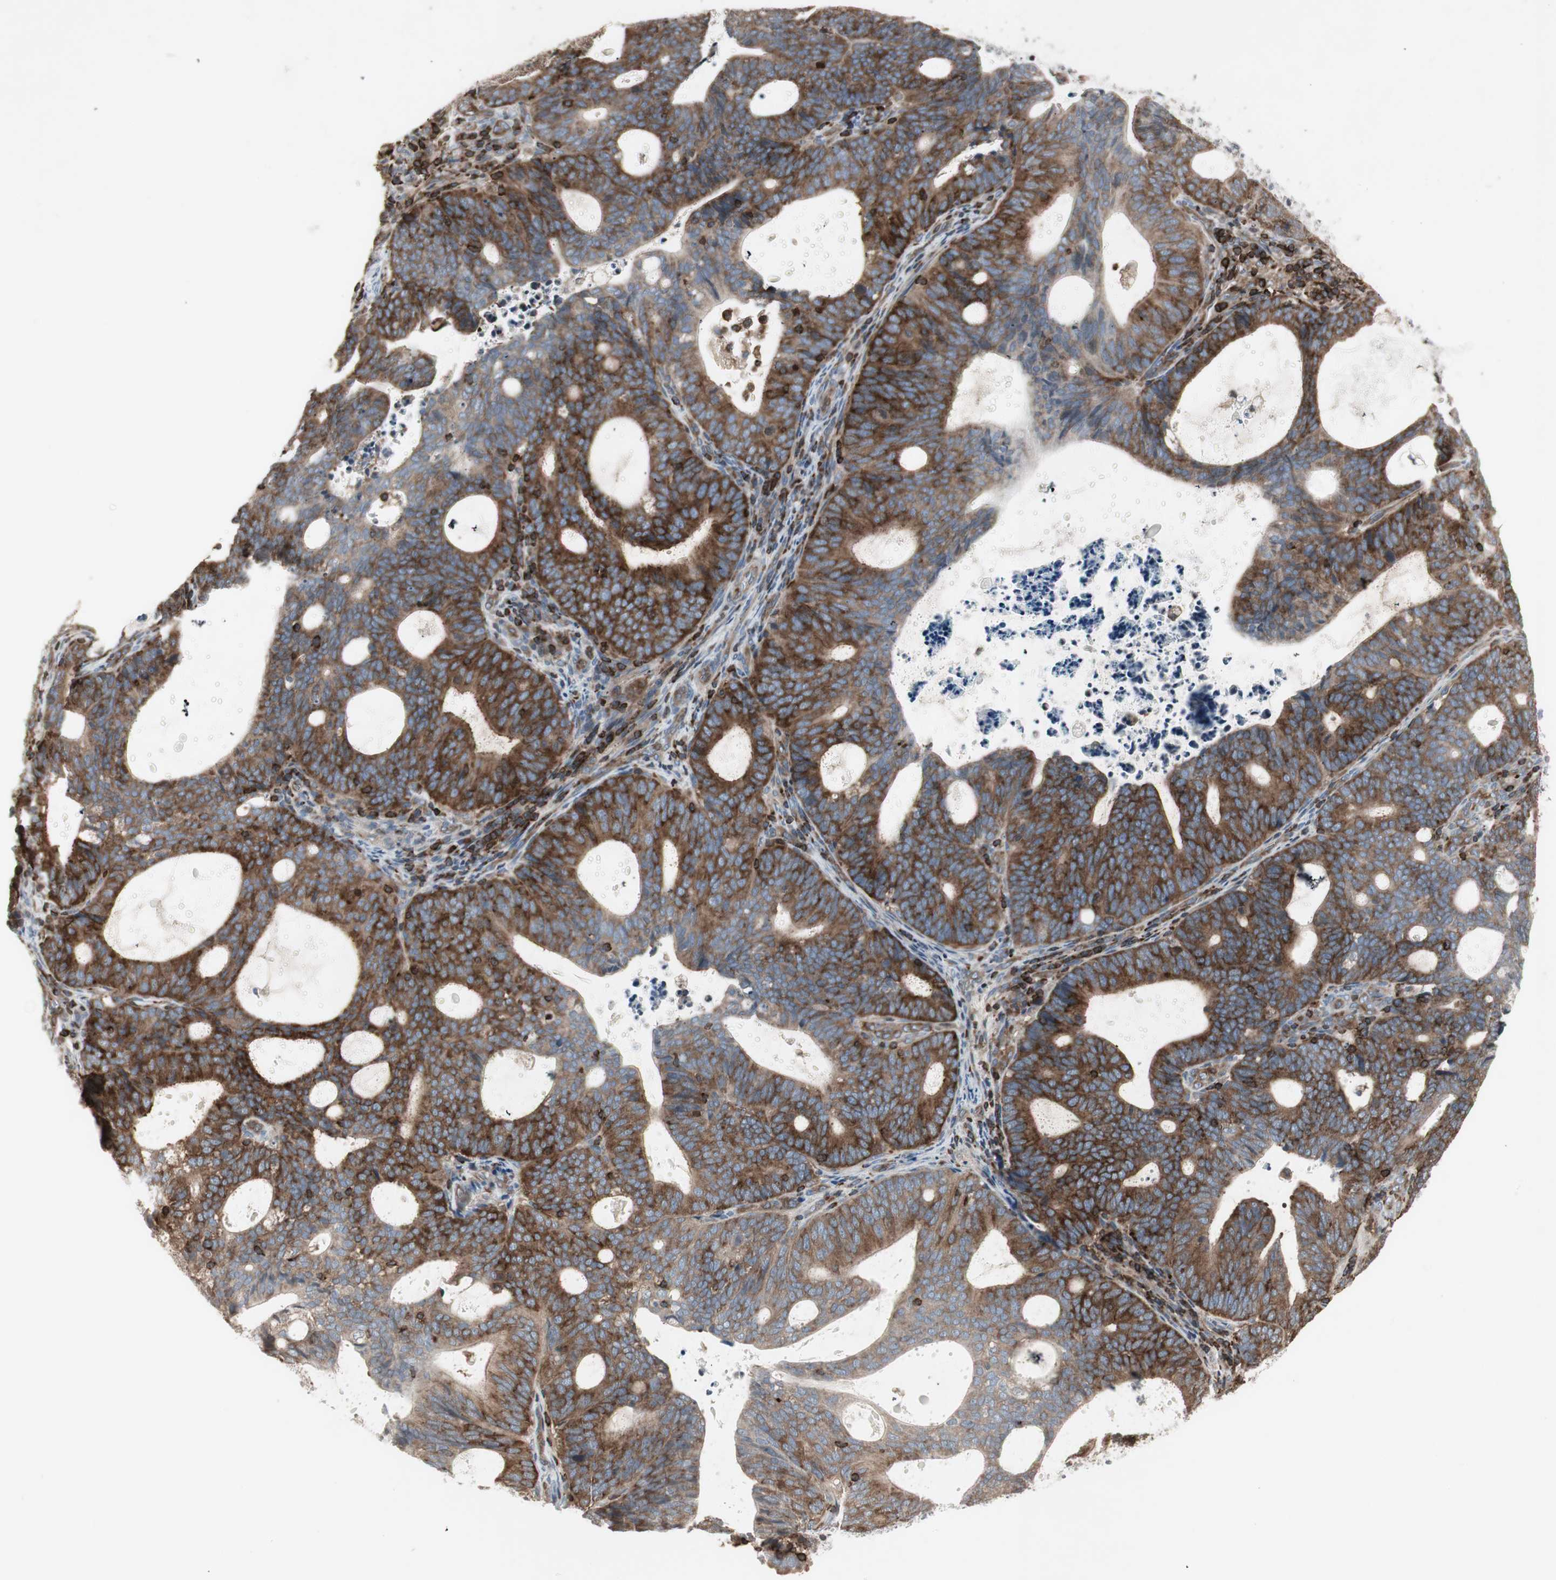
{"staining": {"intensity": "strong", "quantity": "25%-75%", "location": "cytoplasmic/membranous"}, "tissue": "endometrial cancer", "cell_type": "Tumor cells", "image_type": "cancer", "snomed": [{"axis": "morphology", "description": "Adenocarcinoma, NOS"}, {"axis": "topography", "description": "Uterus"}], "caption": "IHC micrograph of human endometrial cancer stained for a protein (brown), which reveals high levels of strong cytoplasmic/membranous staining in about 25%-75% of tumor cells.", "gene": "ARHGEF1", "patient": {"sex": "female", "age": 83}}